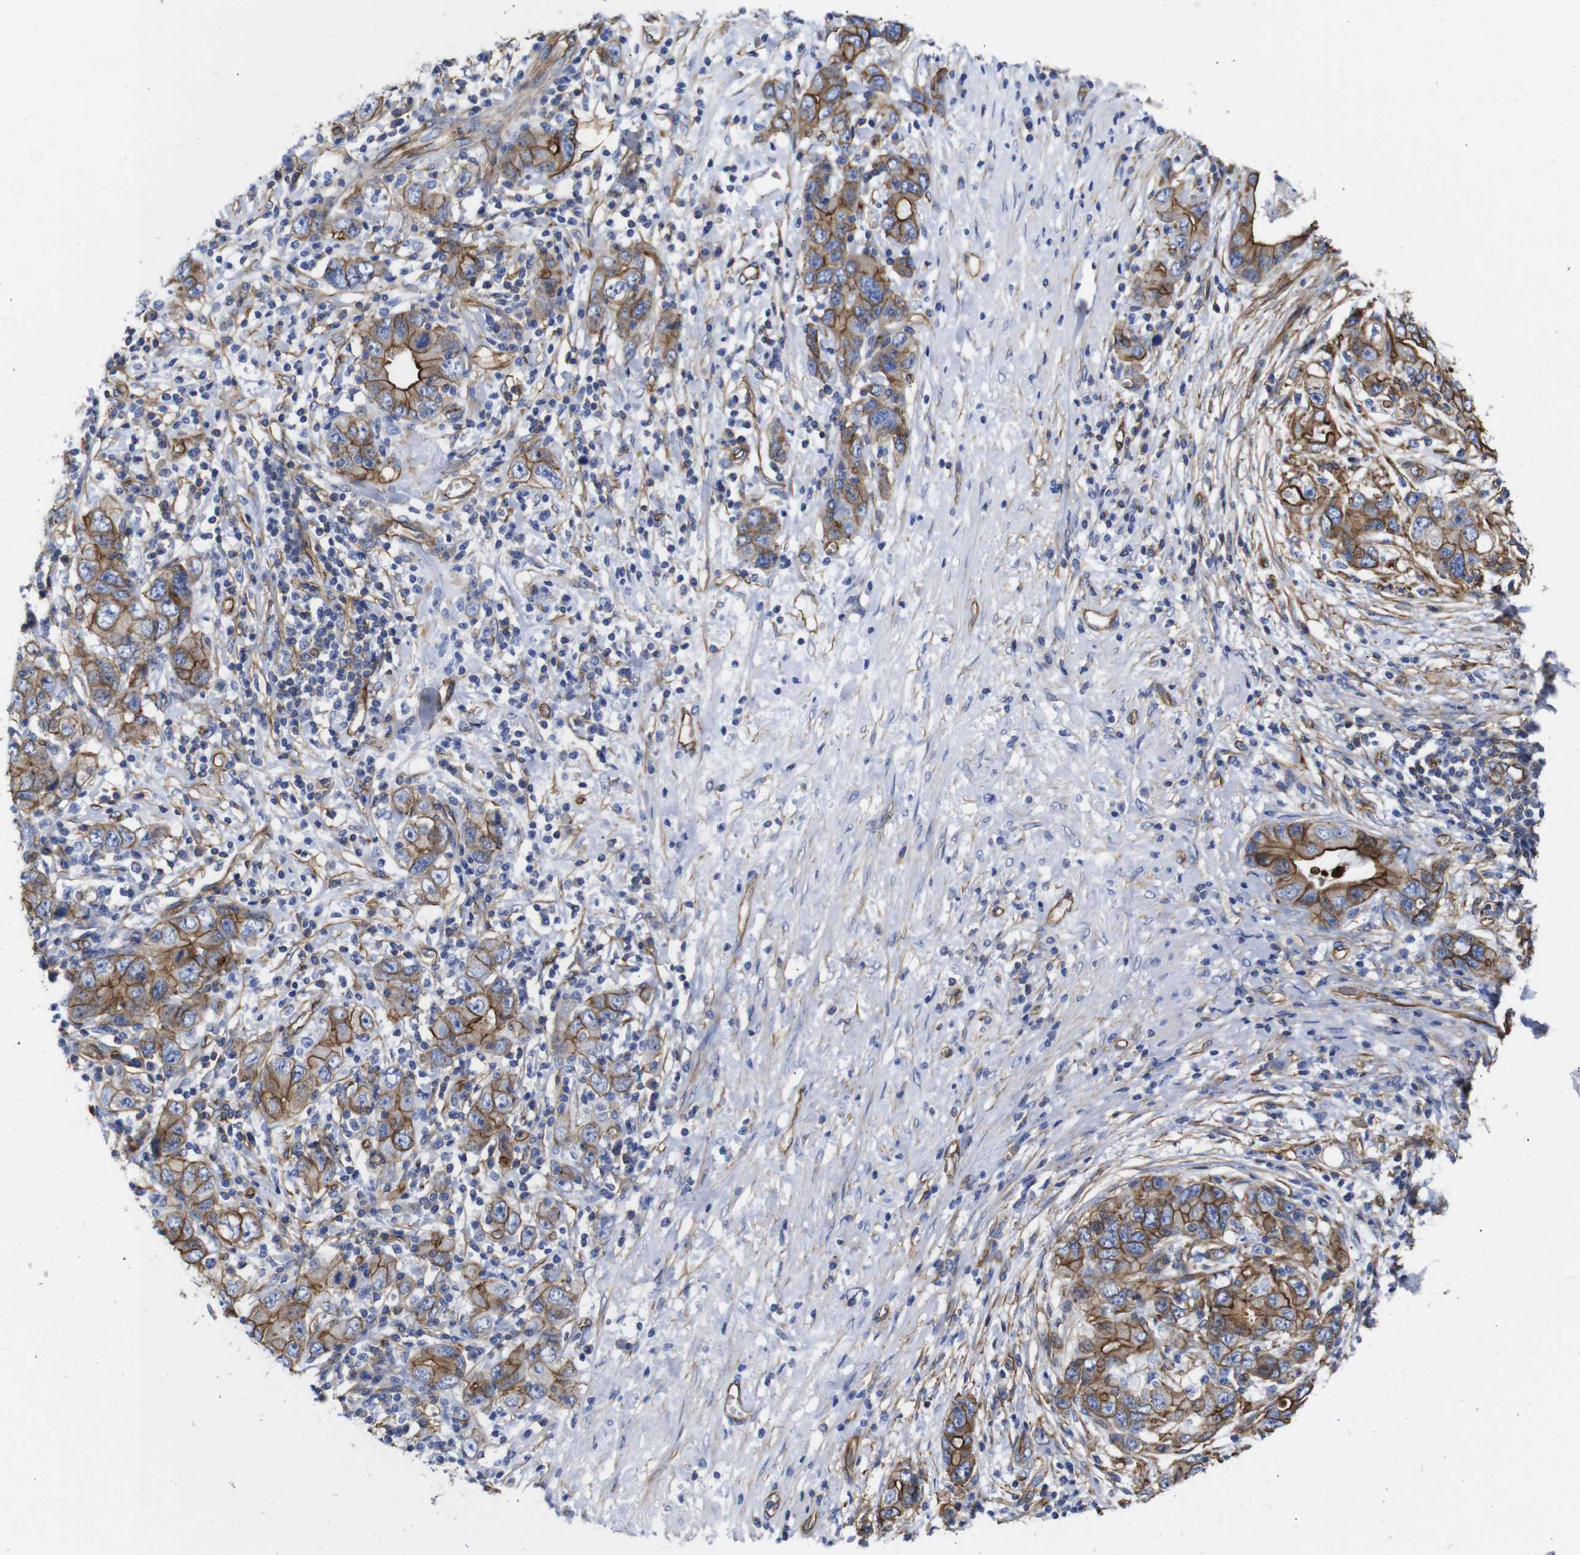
{"staining": {"intensity": "moderate", "quantity": ">75%", "location": "cytoplasmic/membranous"}, "tissue": "stomach cancer", "cell_type": "Tumor cells", "image_type": "cancer", "snomed": [{"axis": "morphology", "description": "Adenocarcinoma, NOS"}, {"axis": "topography", "description": "Stomach, lower"}], "caption": "This is an image of immunohistochemistry staining of stomach adenocarcinoma, which shows moderate positivity in the cytoplasmic/membranous of tumor cells.", "gene": "SPTBN1", "patient": {"sex": "female", "age": 93}}